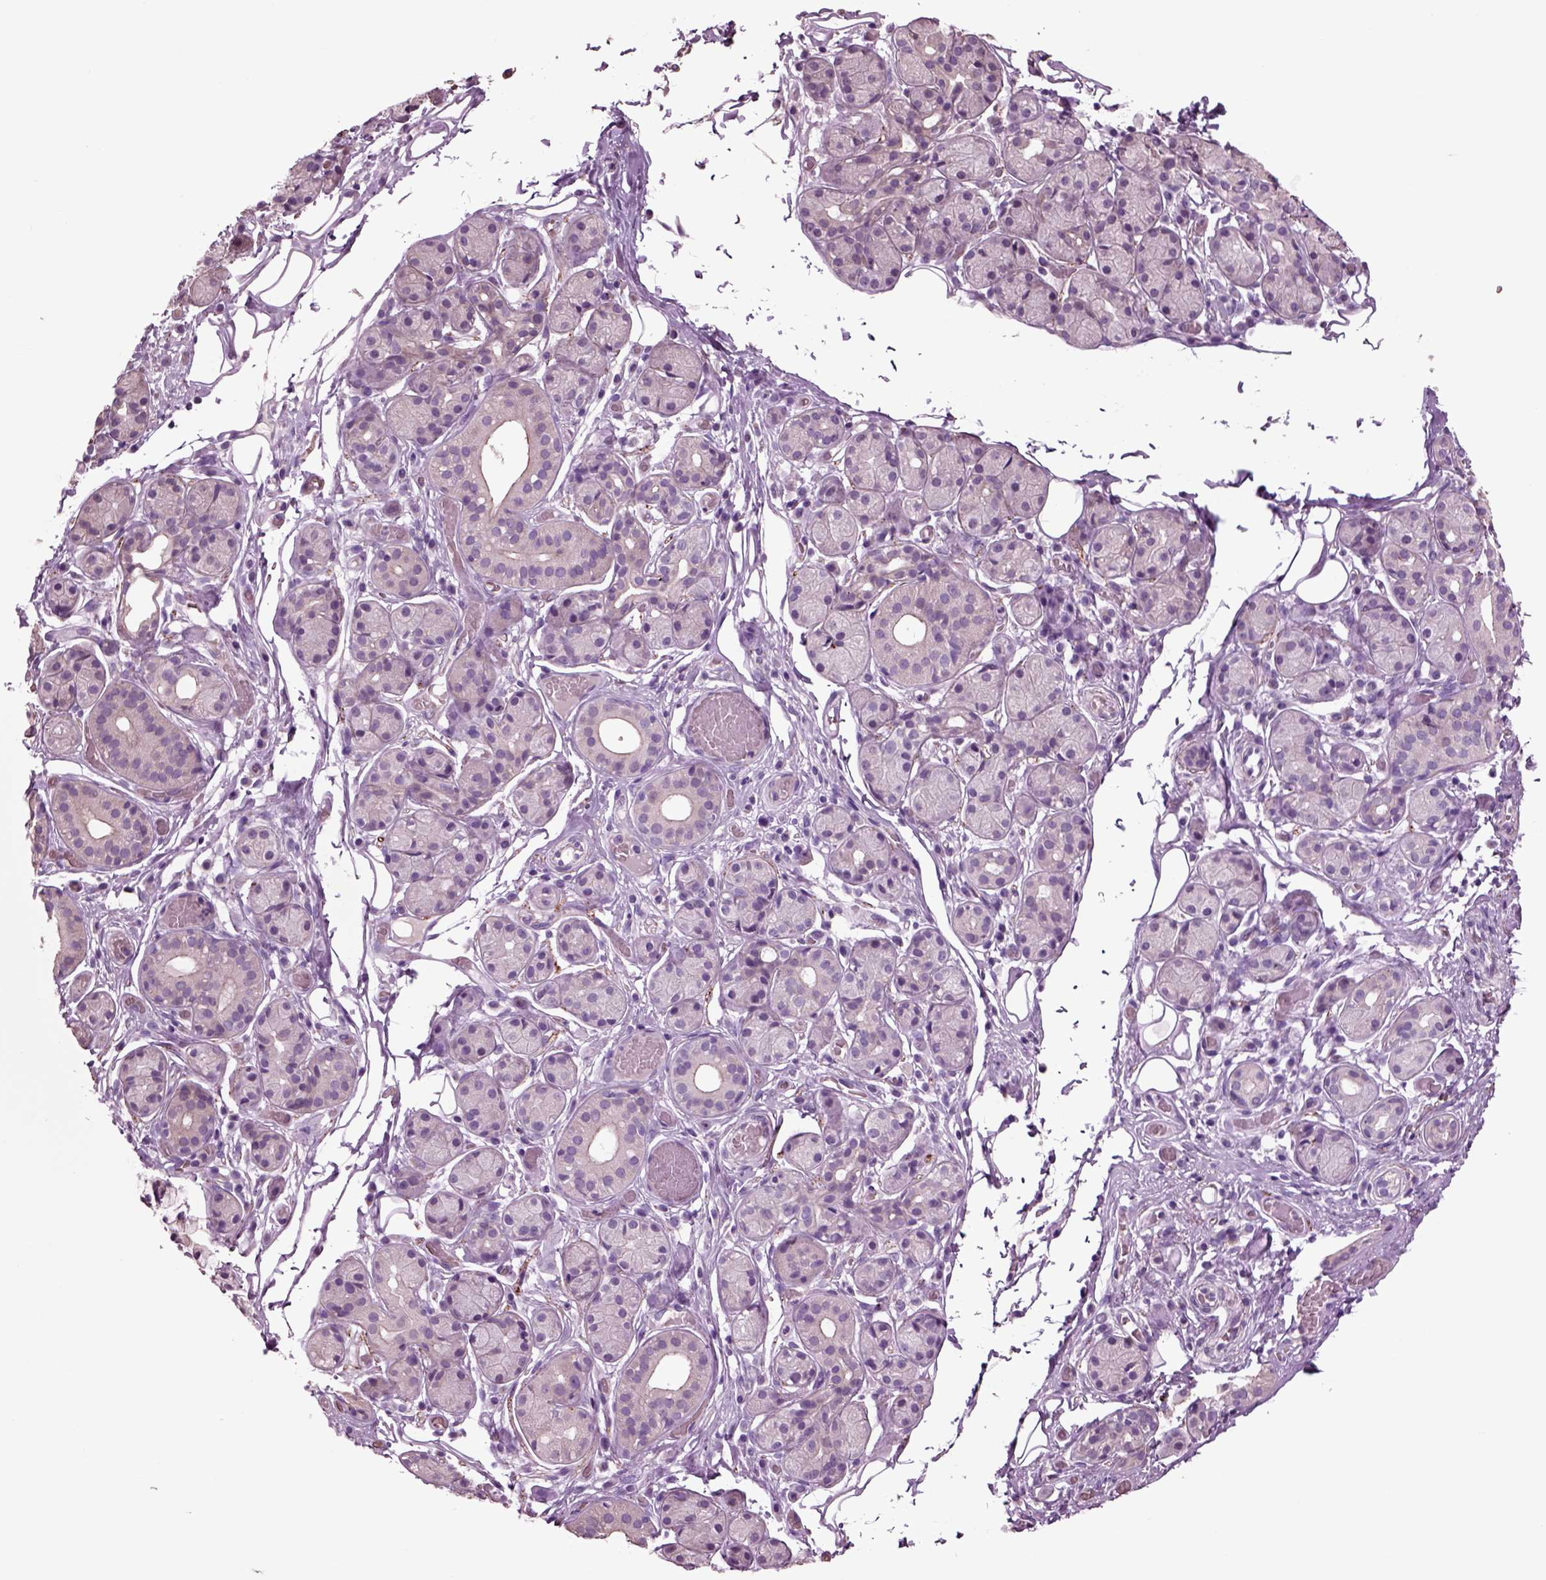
{"staining": {"intensity": "negative", "quantity": "none", "location": "none"}, "tissue": "salivary gland", "cell_type": "Glandular cells", "image_type": "normal", "snomed": [{"axis": "morphology", "description": "Normal tissue, NOS"}, {"axis": "topography", "description": "Salivary gland"}, {"axis": "topography", "description": "Peripheral nerve tissue"}], "caption": "The photomicrograph shows no significant positivity in glandular cells of salivary gland. (DAB (3,3'-diaminobenzidine) immunohistochemistry visualized using brightfield microscopy, high magnification).", "gene": "CHGB", "patient": {"sex": "male", "age": 71}}